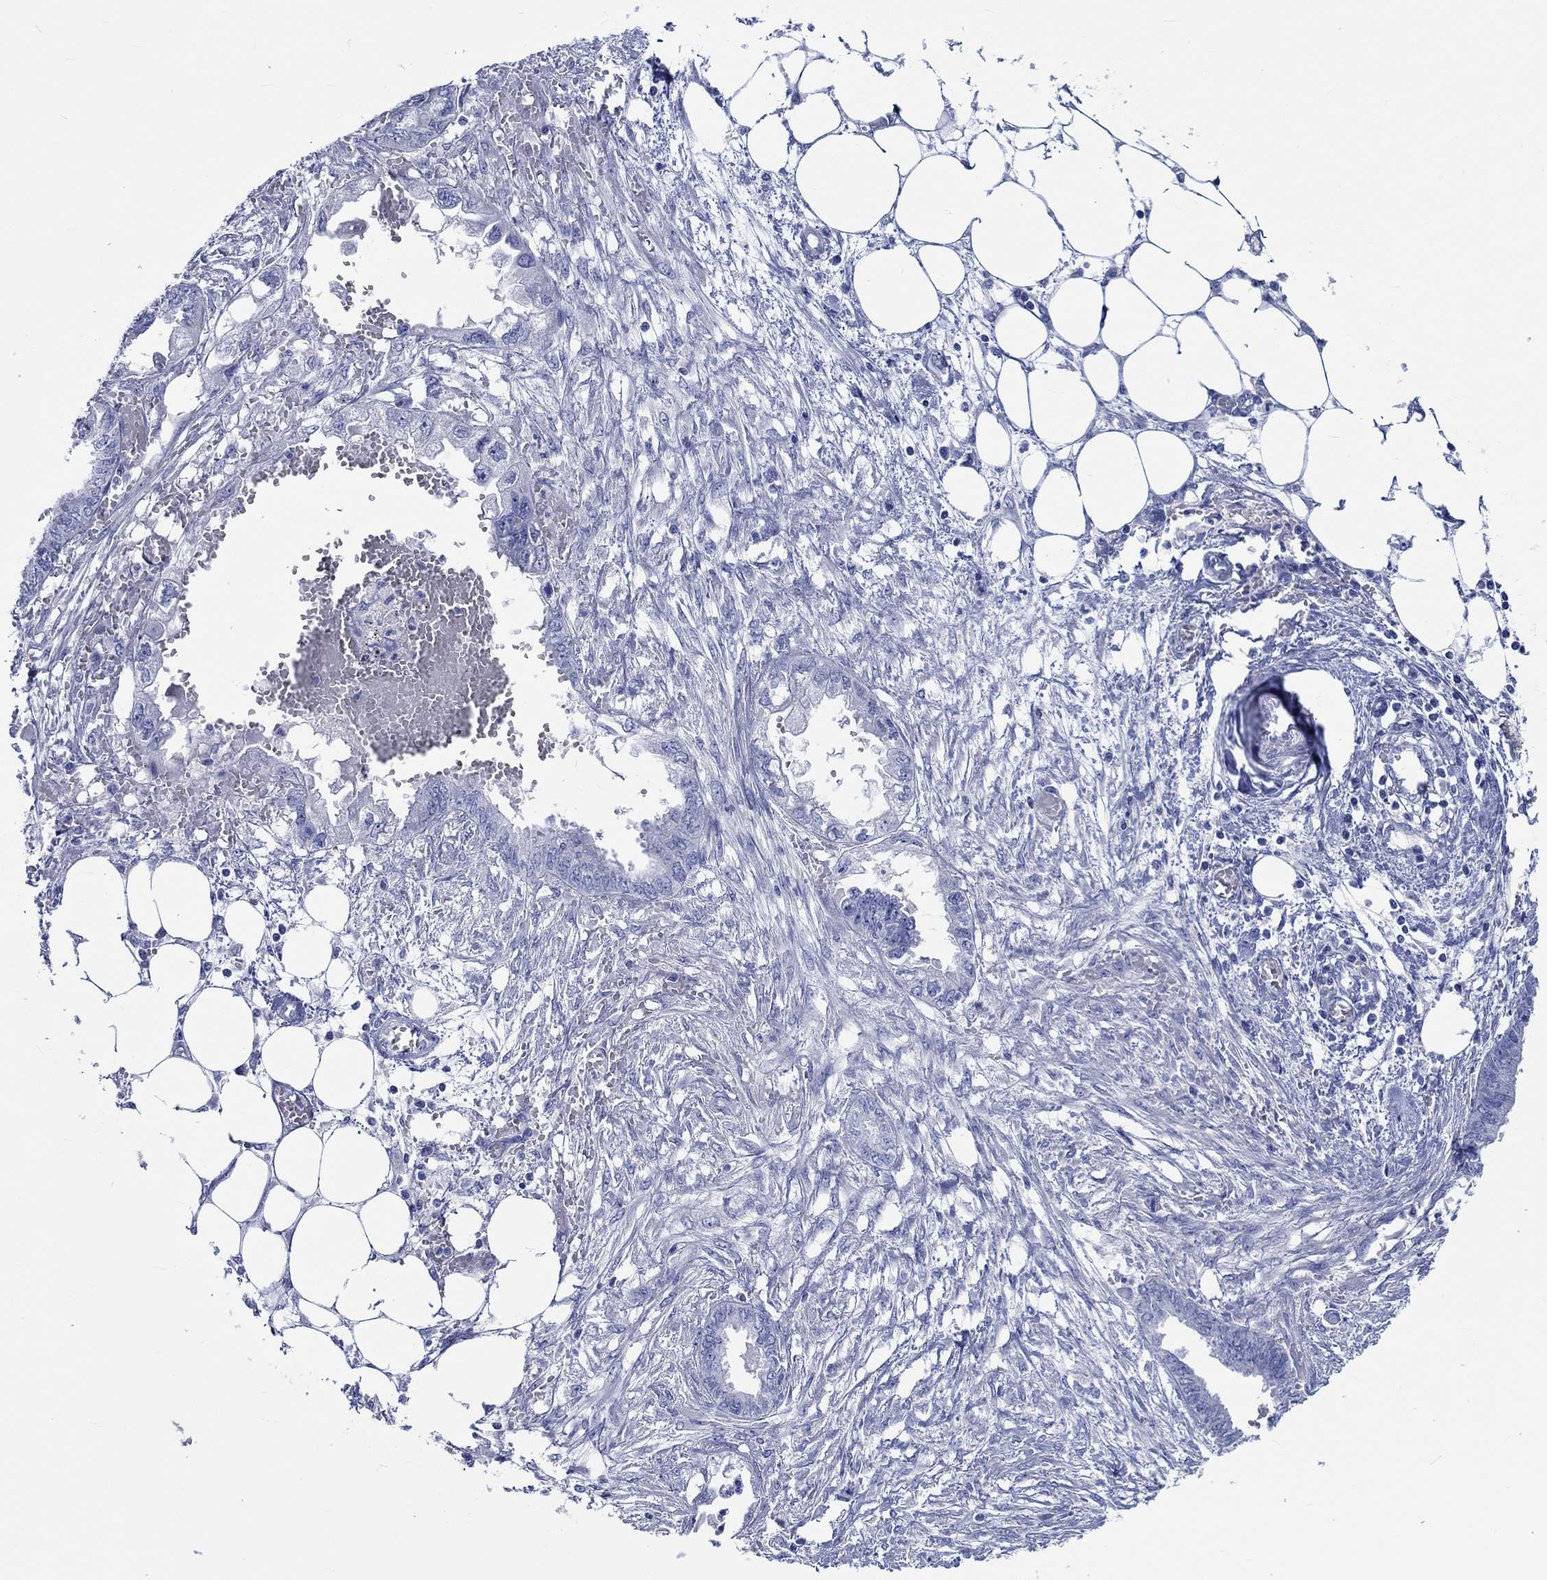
{"staining": {"intensity": "negative", "quantity": "none", "location": "none"}, "tissue": "endometrial cancer", "cell_type": "Tumor cells", "image_type": "cancer", "snomed": [{"axis": "morphology", "description": "Adenocarcinoma, NOS"}, {"axis": "morphology", "description": "Adenocarcinoma, metastatic, NOS"}, {"axis": "topography", "description": "Adipose tissue"}, {"axis": "topography", "description": "Endometrium"}], "caption": "Immunohistochemistry of human endometrial cancer exhibits no positivity in tumor cells.", "gene": "PTPRN2", "patient": {"sex": "female", "age": 67}}